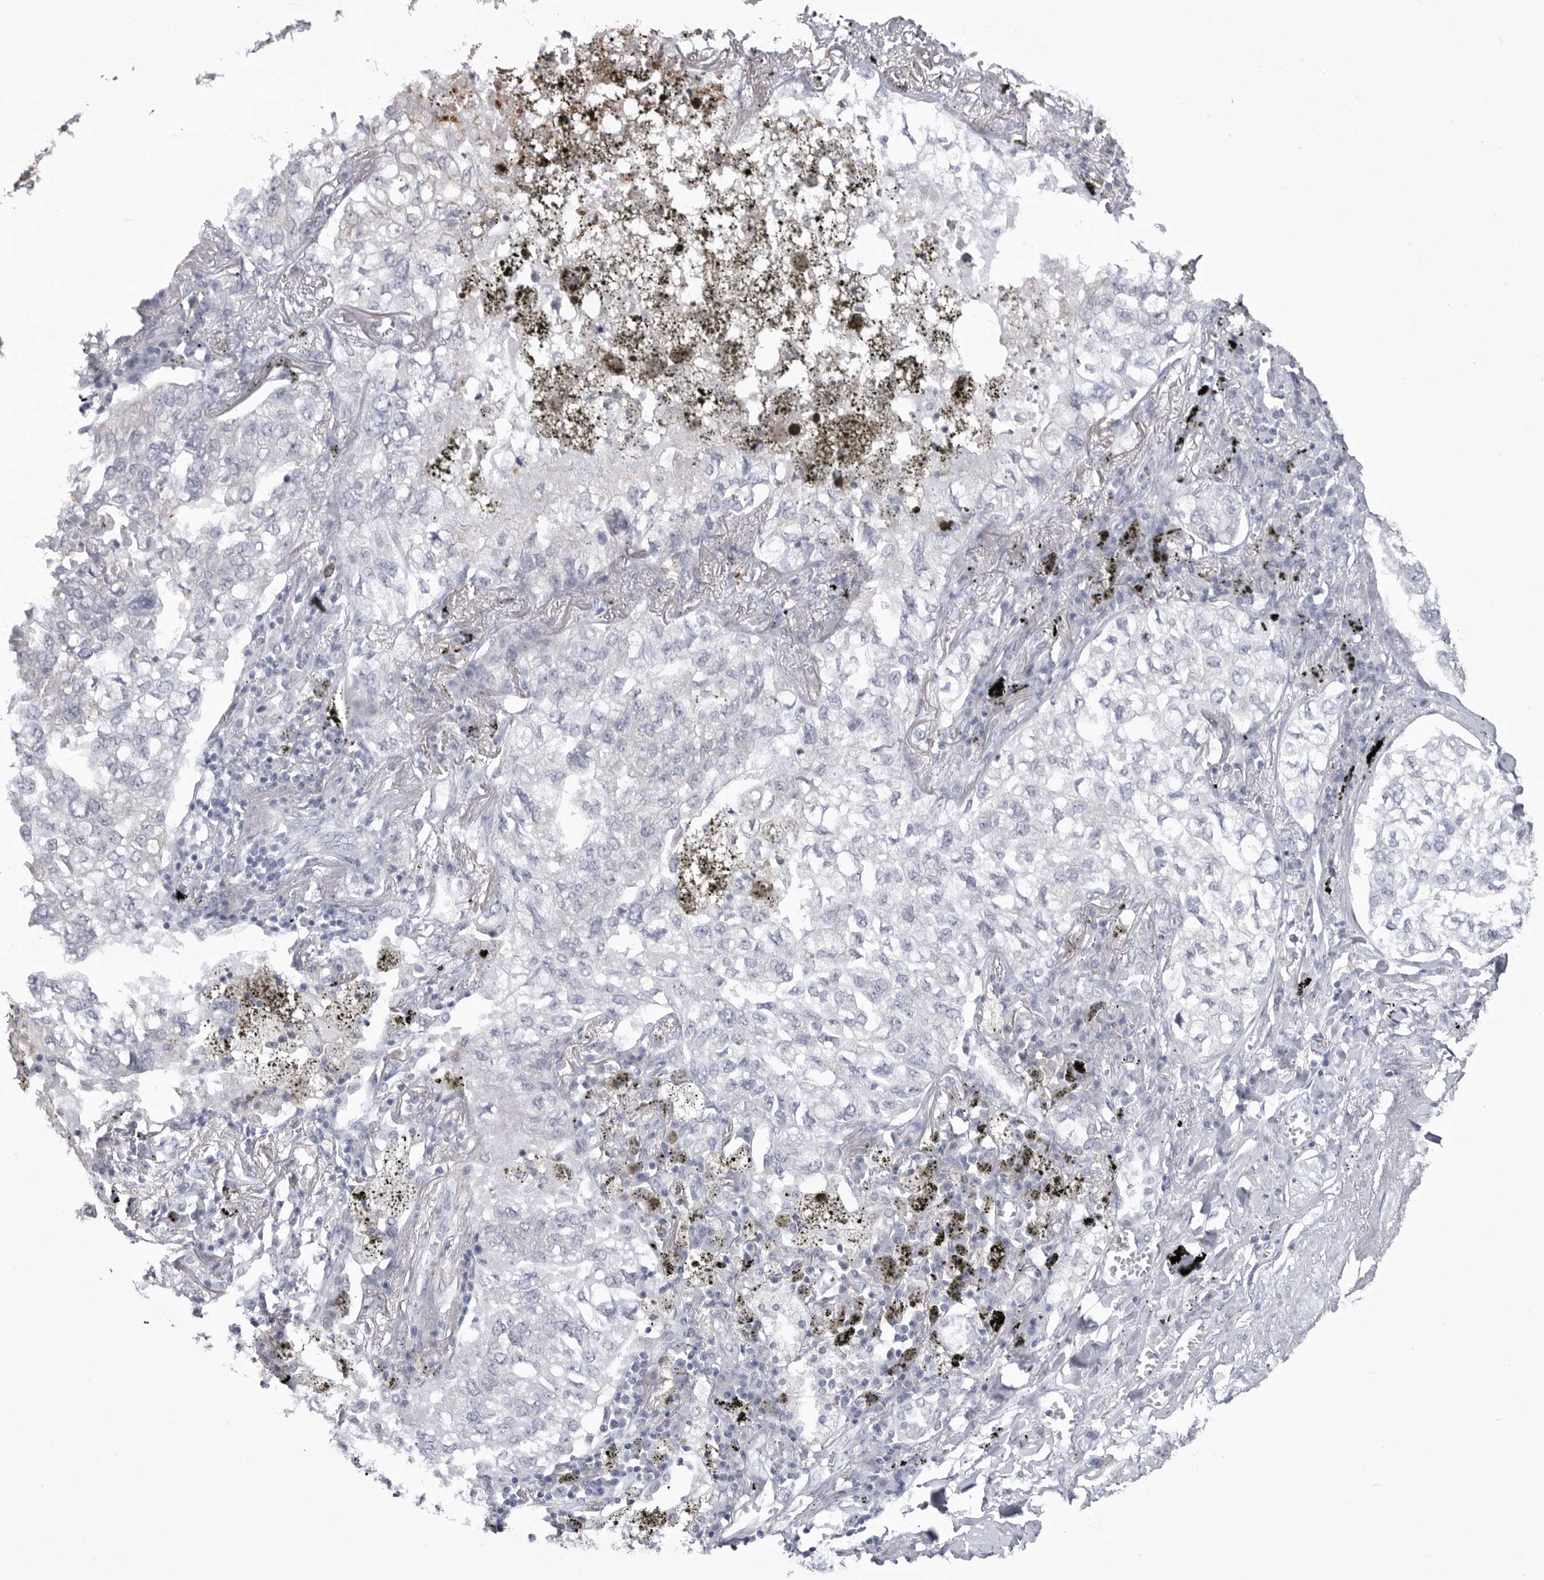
{"staining": {"intensity": "negative", "quantity": "none", "location": "none"}, "tissue": "lung cancer", "cell_type": "Tumor cells", "image_type": "cancer", "snomed": [{"axis": "morphology", "description": "Adenocarcinoma, NOS"}, {"axis": "topography", "description": "Lung"}], "caption": "An immunohistochemistry micrograph of adenocarcinoma (lung) is shown. There is no staining in tumor cells of adenocarcinoma (lung).", "gene": "STAP2", "patient": {"sex": "male", "age": 65}}